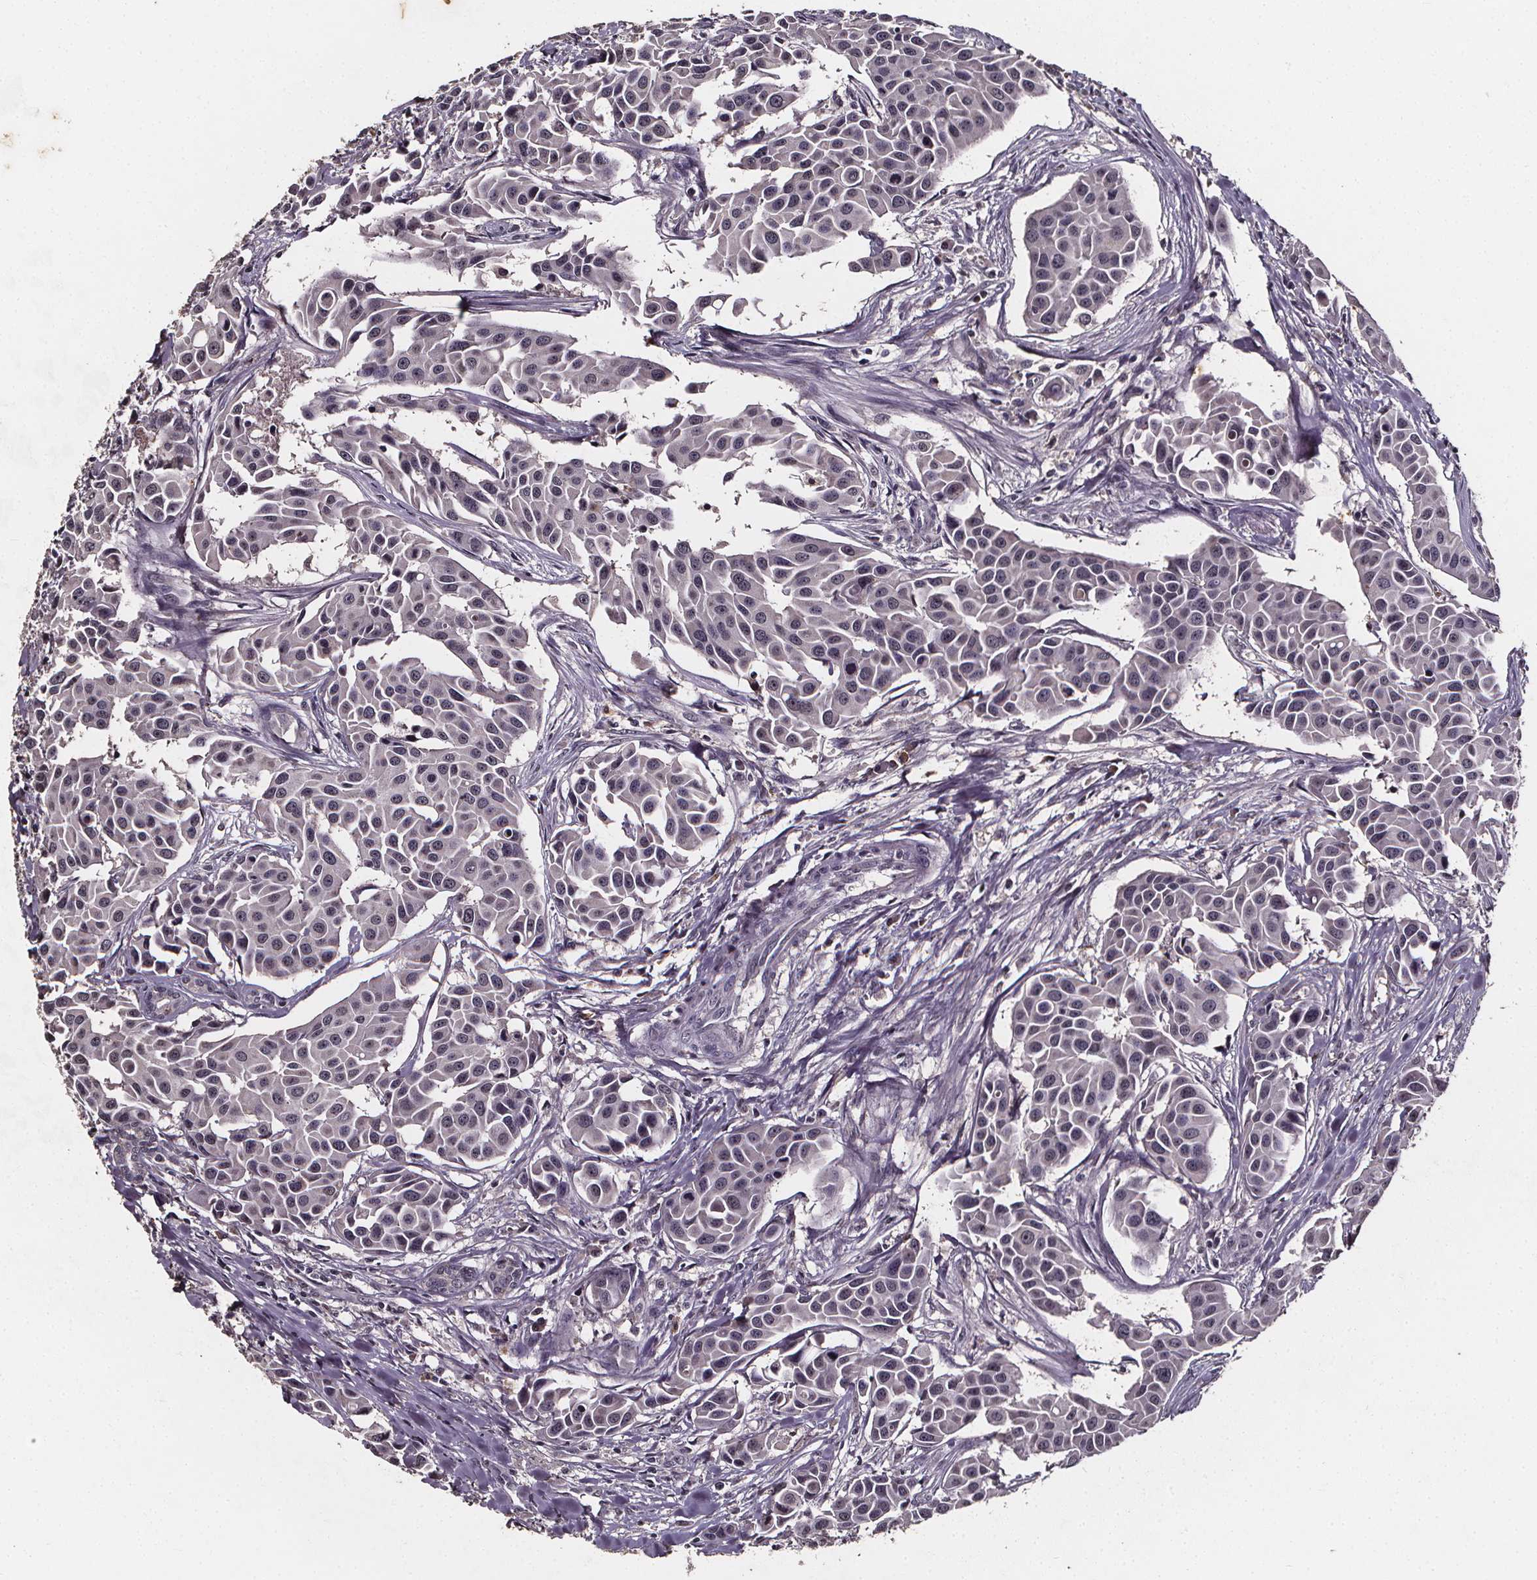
{"staining": {"intensity": "negative", "quantity": "none", "location": "none"}, "tissue": "head and neck cancer", "cell_type": "Tumor cells", "image_type": "cancer", "snomed": [{"axis": "morphology", "description": "Adenocarcinoma, NOS"}, {"axis": "topography", "description": "Head-Neck"}], "caption": "High power microscopy histopathology image of an immunohistochemistry micrograph of head and neck cancer (adenocarcinoma), revealing no significant staining in tumor cells. (DAB IHC, high magnification).", "gene": "SPAG8", "patient": {"sex": "male", "age": 76}}